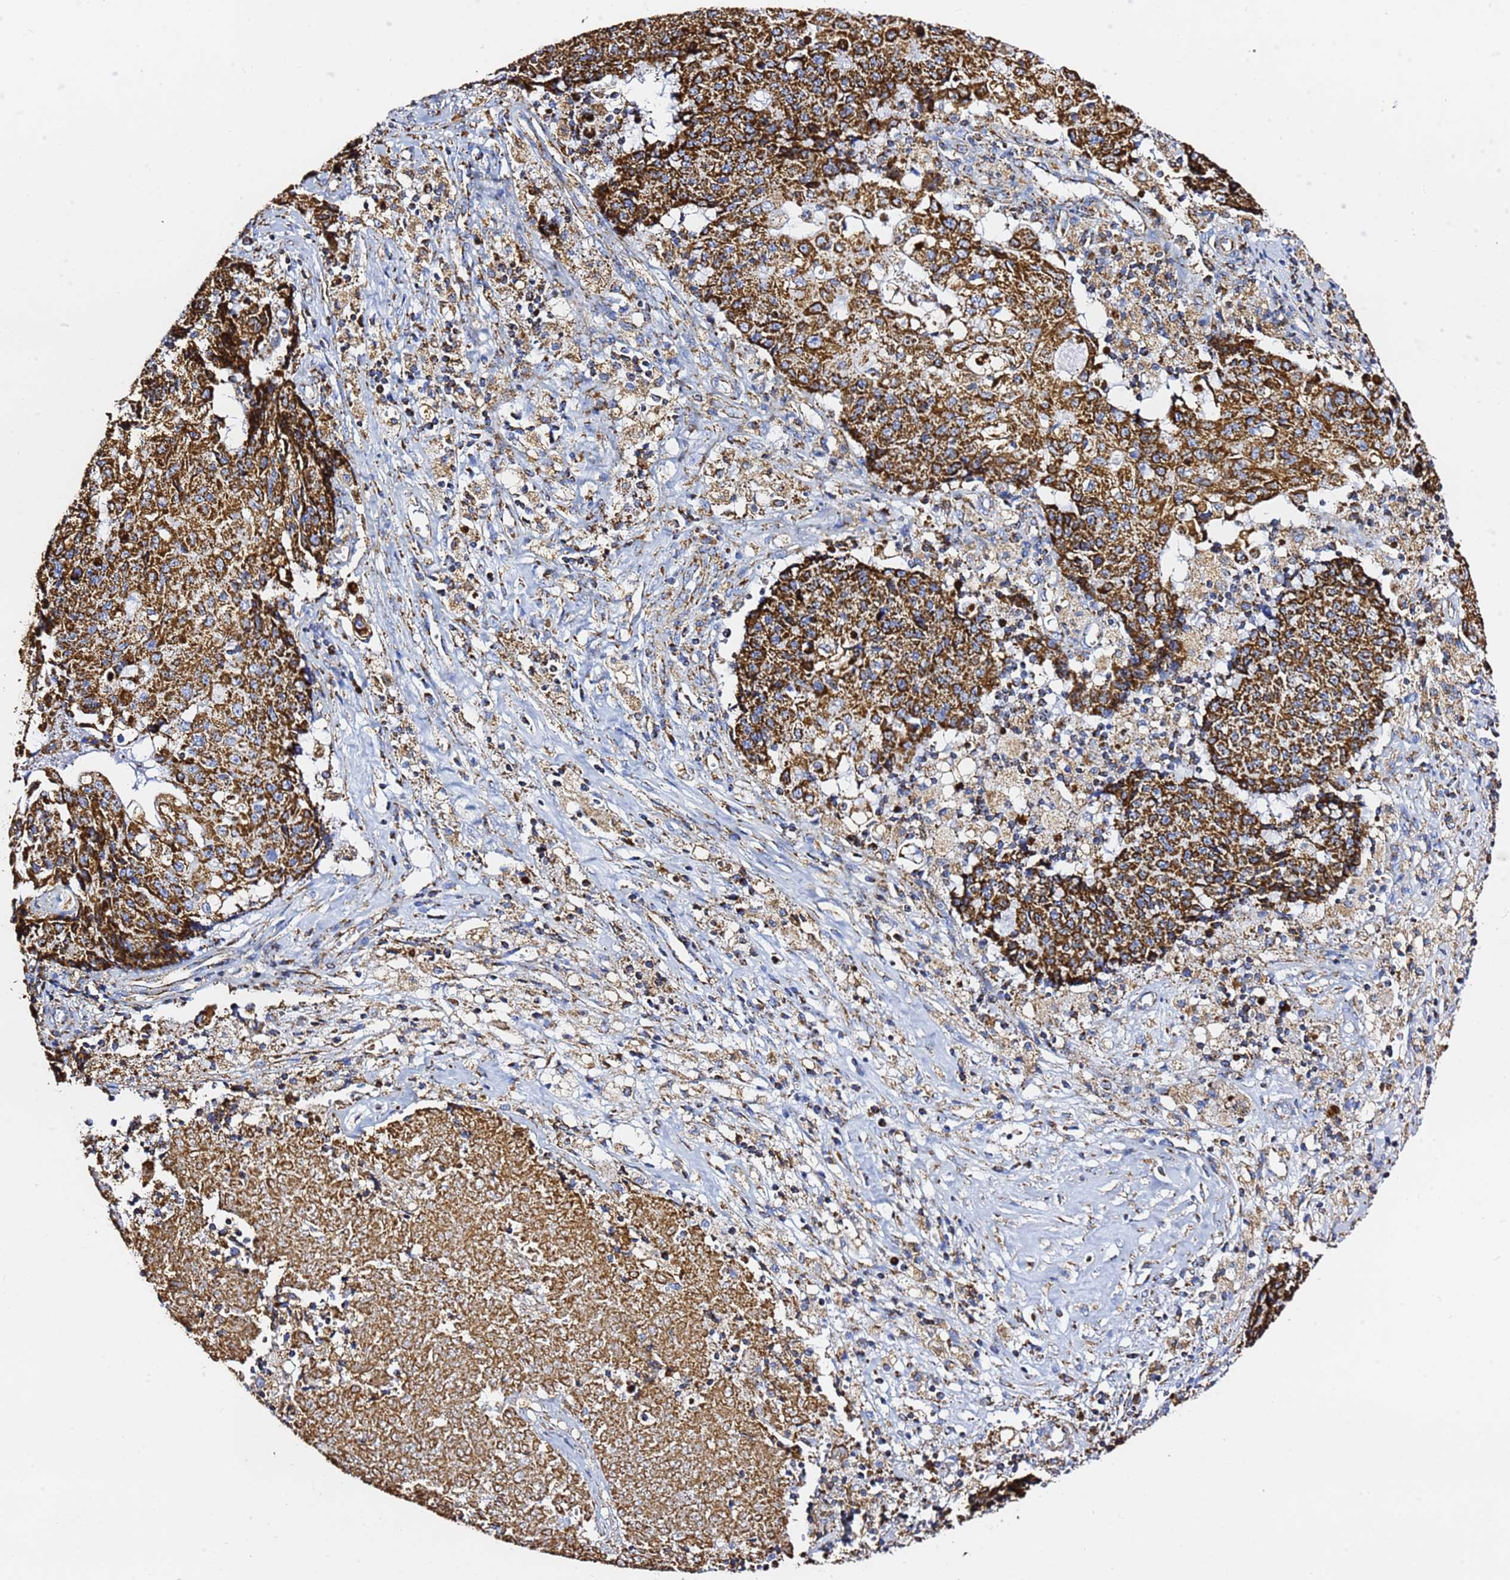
{"staining": {"intensity": "strong", "quantity": ">75%", "location": "cytoplasmic/membranous"}, "tissue": "ovarian cancer", "cell_type": "Tumor cells", "image_type": "cancer", "snomed": [{"axis": "morphology", "description": "Carcinoma, endometroid"}, {"axis": "topography", "description": "Ovary"}], "caption": "Immunohistochemistry (DAB) staining of human ovarian cancer reveals strong cytoplasmic/membranous protein positivity in about >75% of tumor cells.", "gene": "PHB2", "patient": {"sex": "female", "age": 42}}